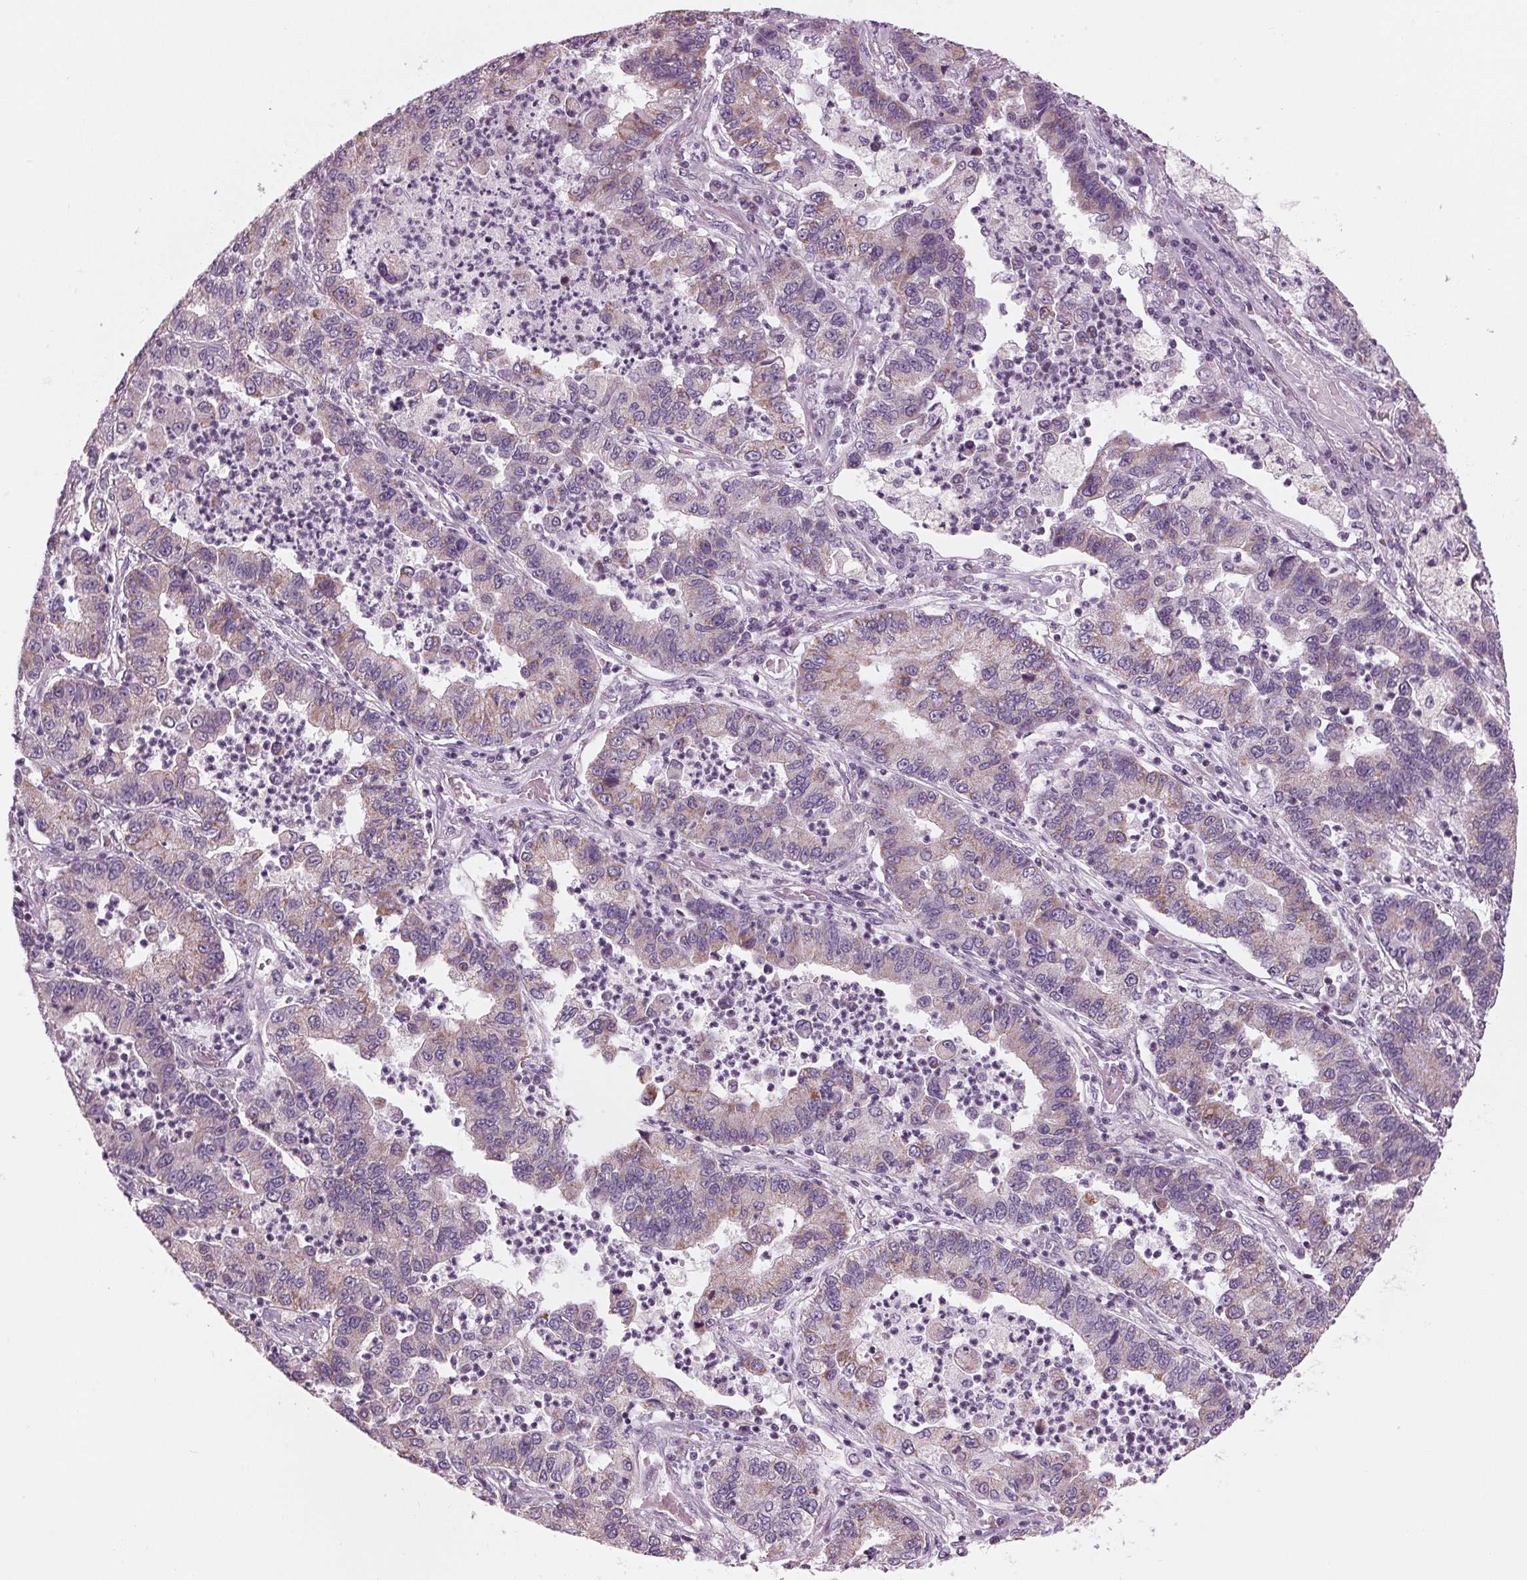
{"staining": {"intensity": "weak", "quantity": "<25%", "location": "cytoplasmic/membranous"}, "tissue": "lung cancer", "cell_type": "Tumor cells", "image_type": "cancer", "snomed": [{"axis": "morphology", "description": "Adenocarcinoma, NOS"}, {"axis": "topography", "description": "Lung"}], "caption": "Tumor cells are negative for protein expression in human lung cancer.", "gene": "SAMD4A", "patient": {"sex": "female", "age": 57}}